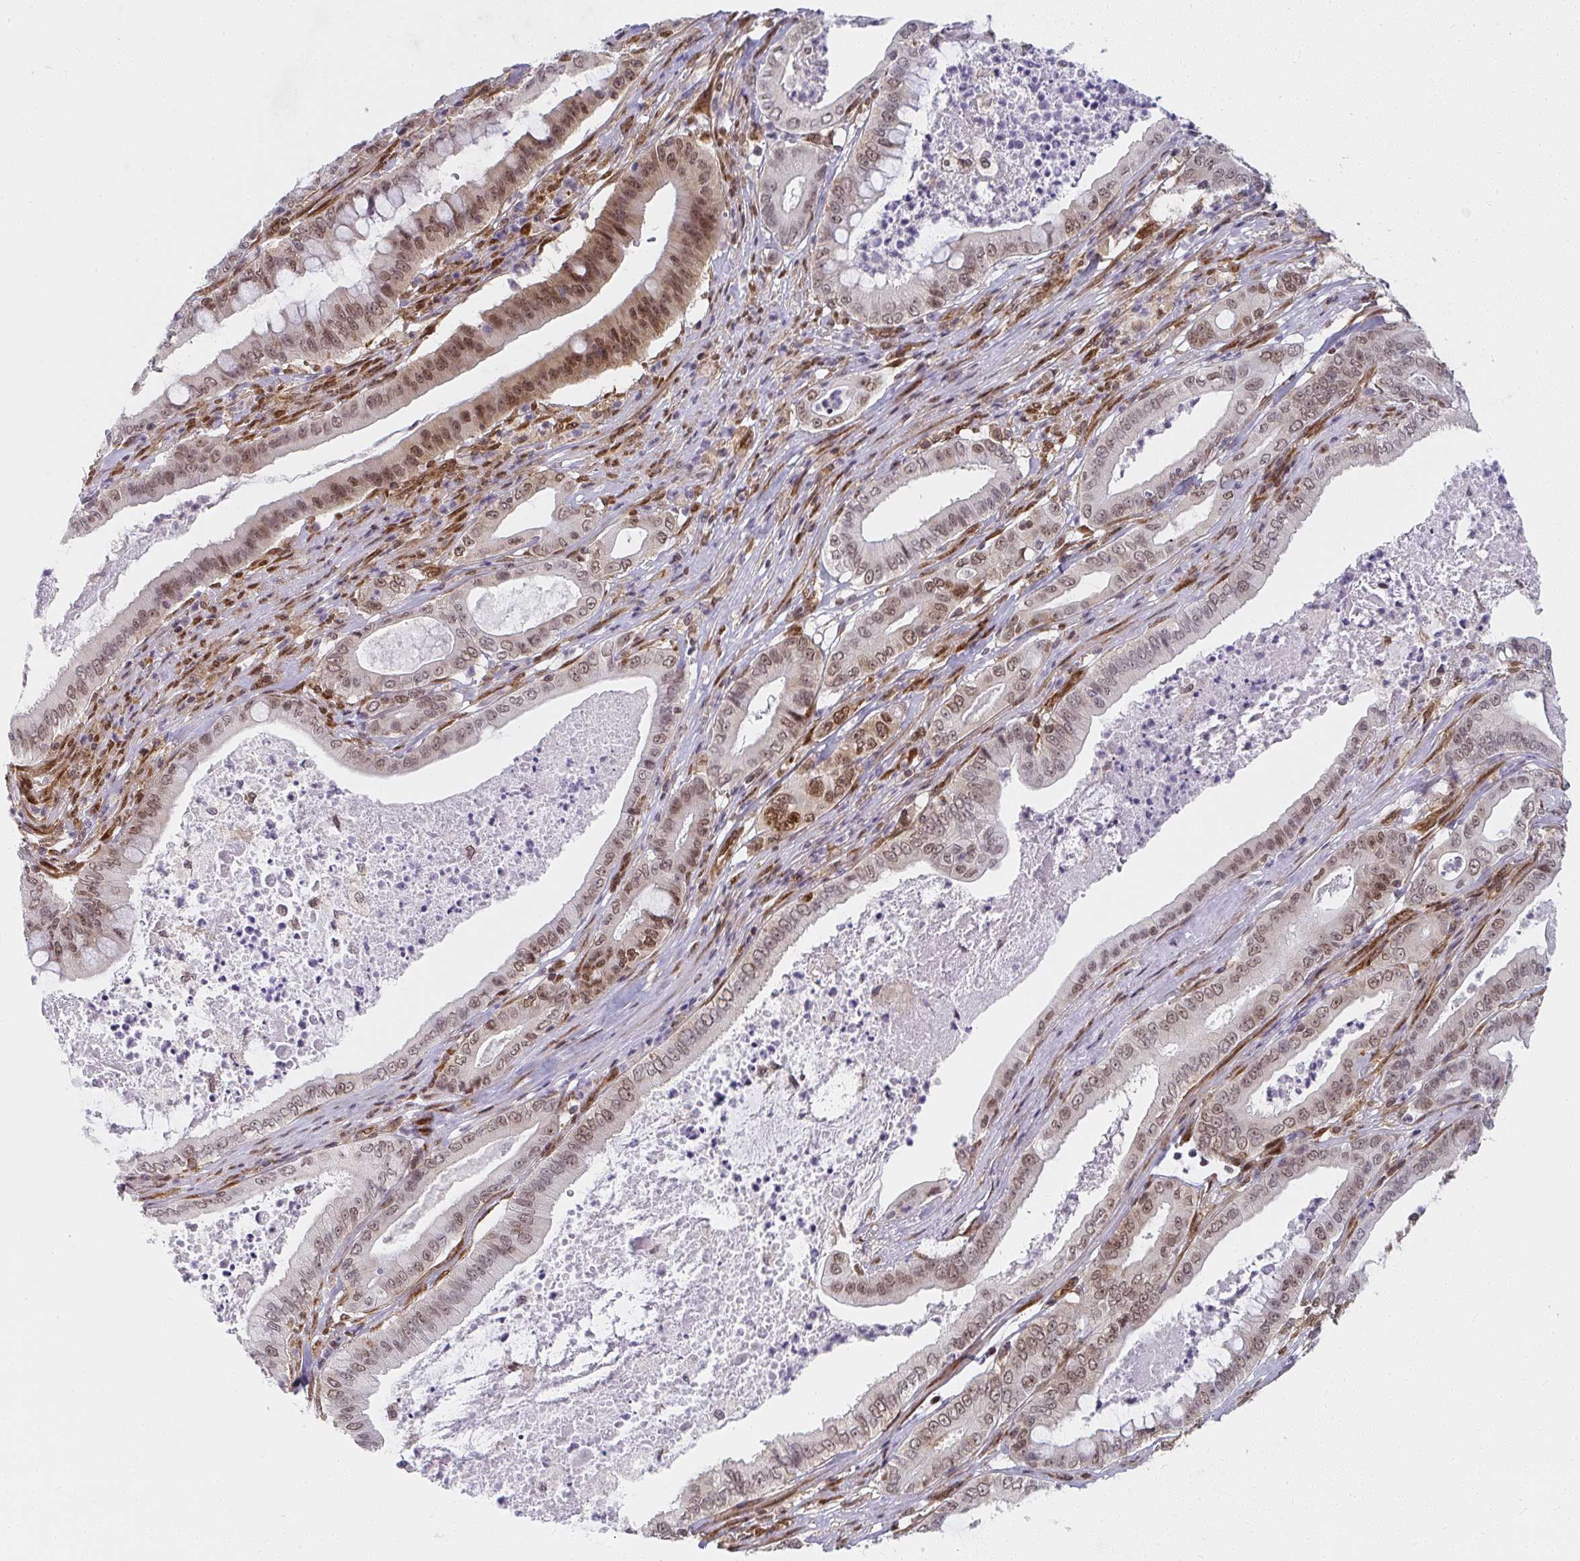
{"staining": {"intensity": "moderate", "quantity": ">75%", "location": "nuclear"}, "tissue": "pancreatic cancer", "cell_type": "Tumor cells", "image_type": "cancer", "snomed": [{"axis": "morphology", "description": "Adenocarcinoma, NOS"}, {"axis": "topography", "description": "Pancreas"}], "caption": "Immunohistochemical staining of pancreatic cancer displays moderate nuclear protein staining in approximately >75% of tumor cells. Immunohistochemistry (ihc) stains the protein of interest in brown and the nuclei are stained blue.", "gene": "SYNCRIP", "patient": {"sex": "male", "age": 71}}